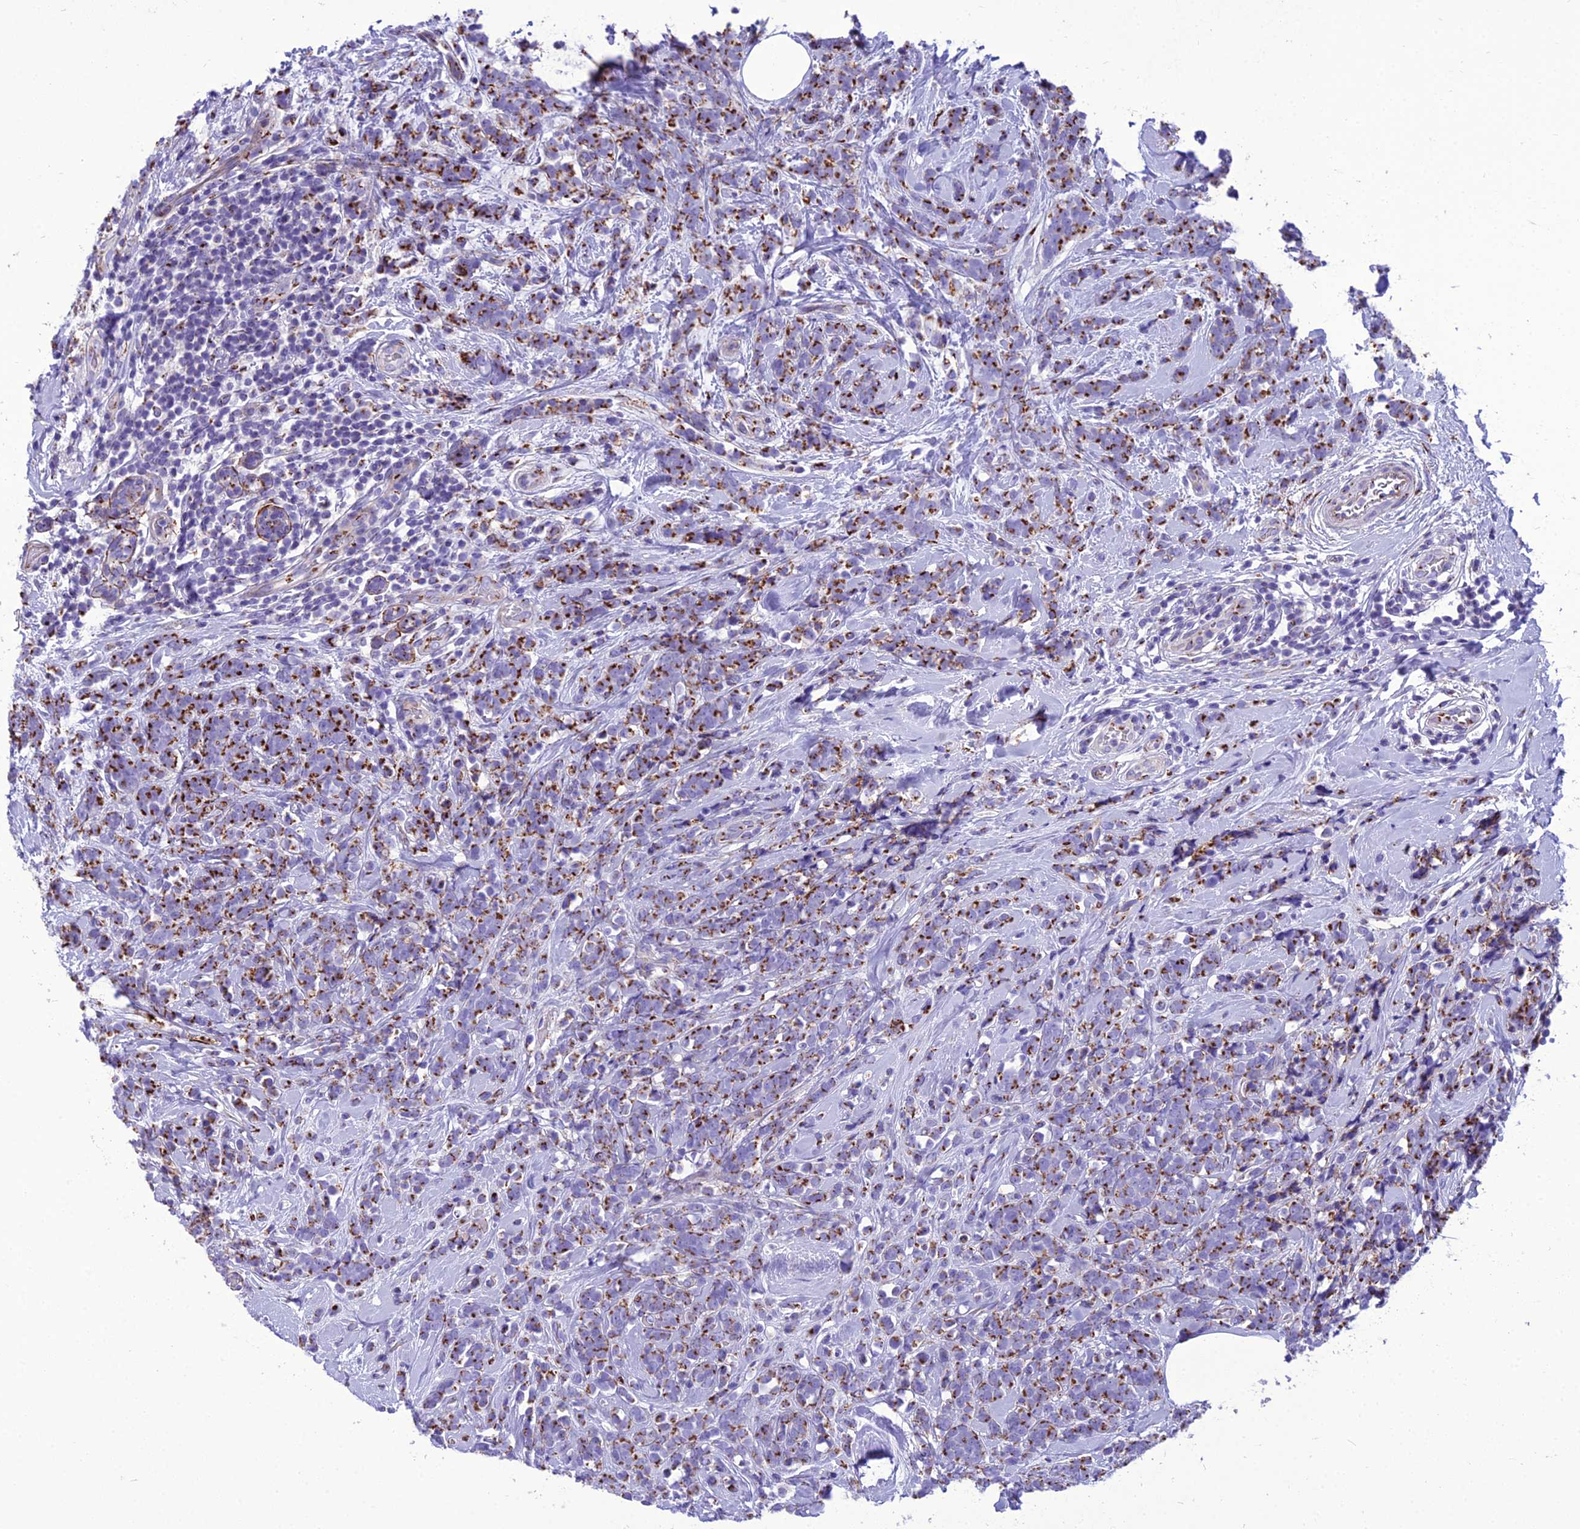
{"staining": {"intensity": "strong", "quantity": ">75%", "location": "cytoplasmic/membranous"}, "tissue": "breast cancer", "cell_type": "Tumor cells", "image_type": "cancer", "snomed": [{"axis": "morphology", "description": "Lobular carcinoma"}, {"axis": "topography", "description": "Breast"}], "caption": "Human lobular carcinoma (breast) stained with a brown dye demonstrates strong cytoplasmic/membranous positive staining in approximately >75% of tumor cells.", "gene": "GOLM2", "patient": {"sex": "female", "age": 58}}